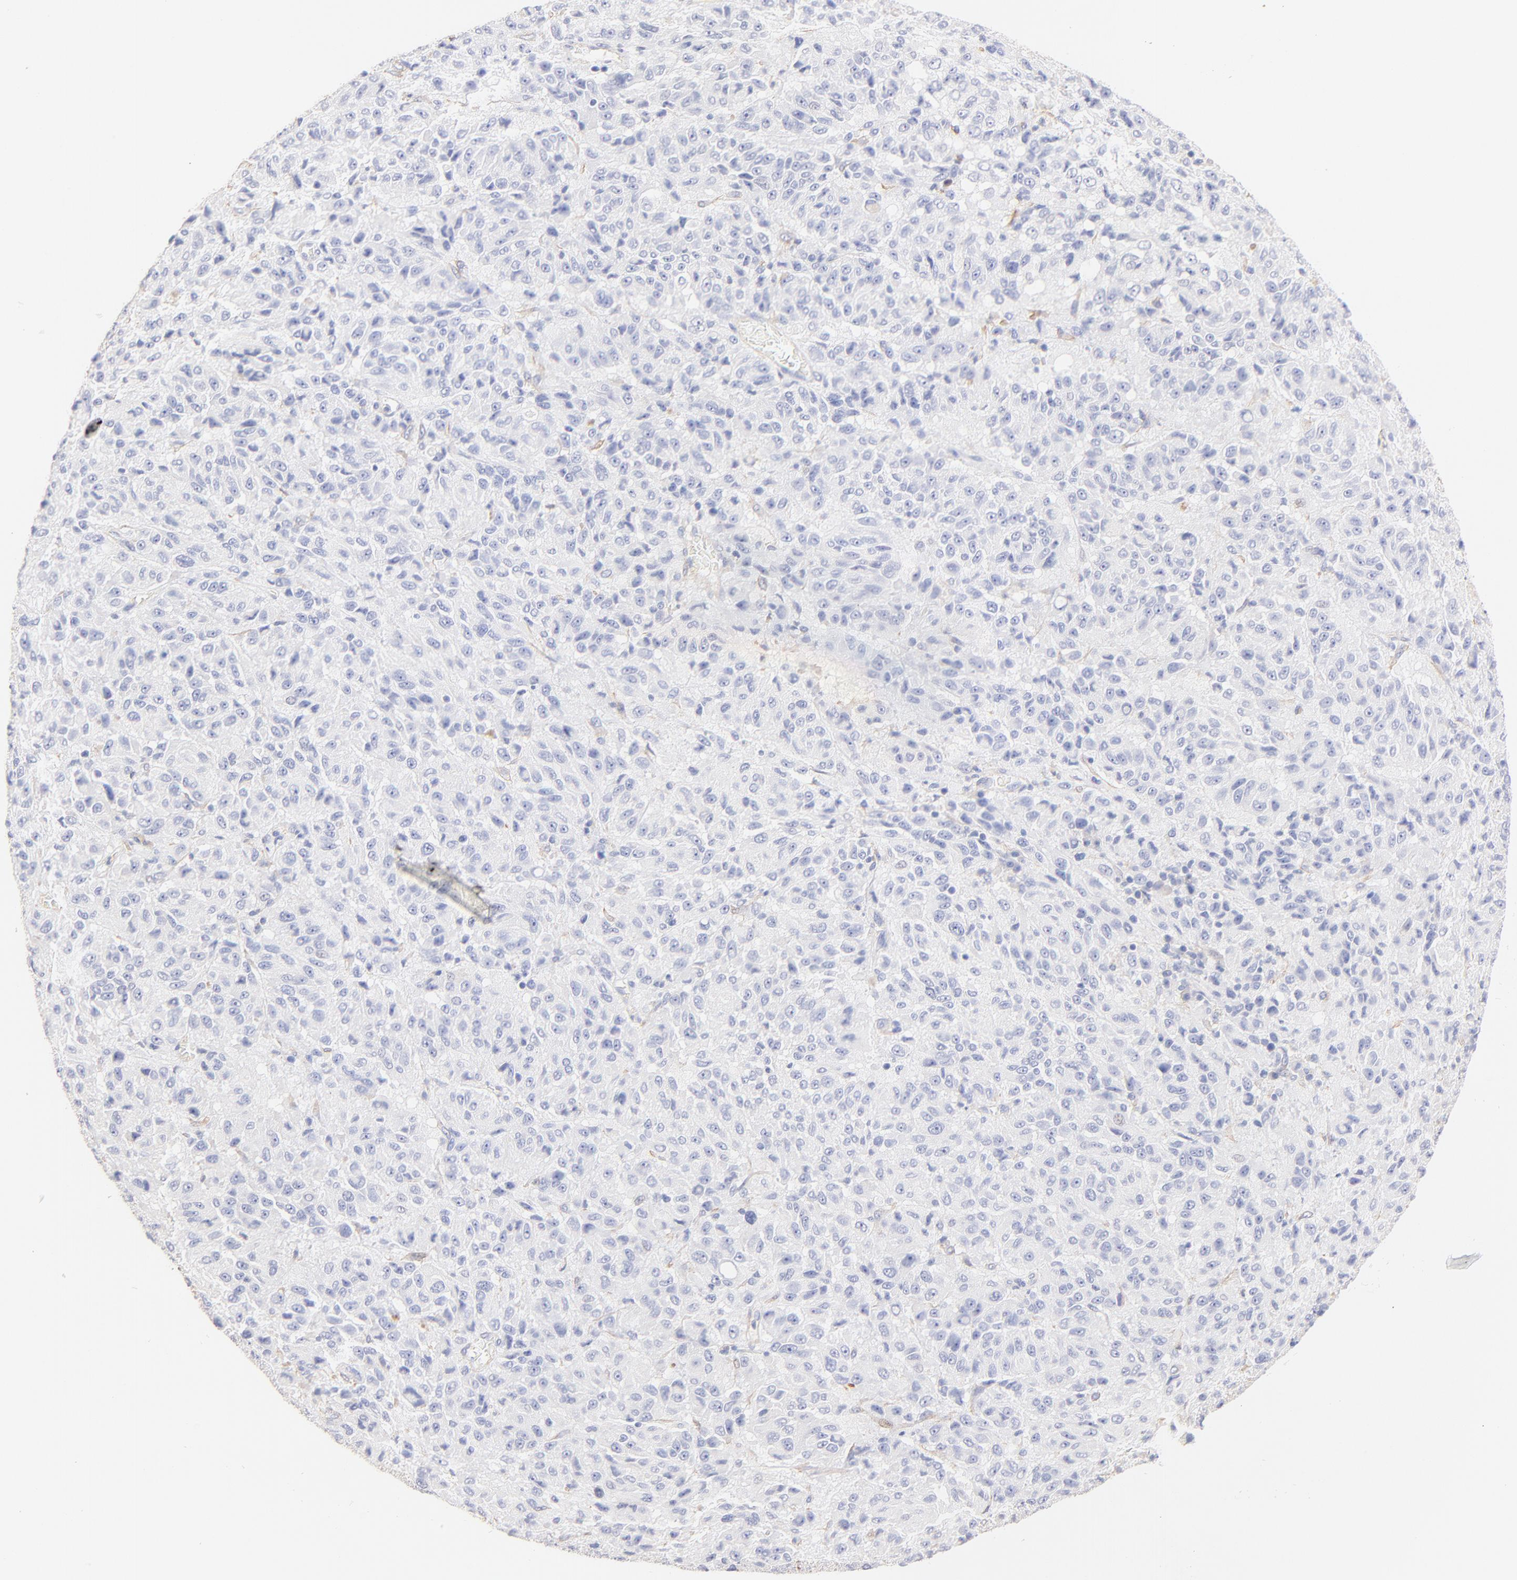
{"staining": {"intensity": "negative", "quantity": "none", "location": "none"}, "tissue": "melanoma", "cell_type": "Tumor cells", "image_type": "cancer", "snomed": [{"axis": "morphology", "description": "Malignant melanoma, Metastatic site"}, {"axis": "topography", "description": "Lung"}], "caption": "A histopathology image of malignant melanoma (metastatic site) stained for a protein reveals no brown staining in tumor cells. (Immunohistochemistry, brightfield microscopy, high magnification).", "gene": "ACTRT1", "patient": {"sex": "male", "age": 64}}